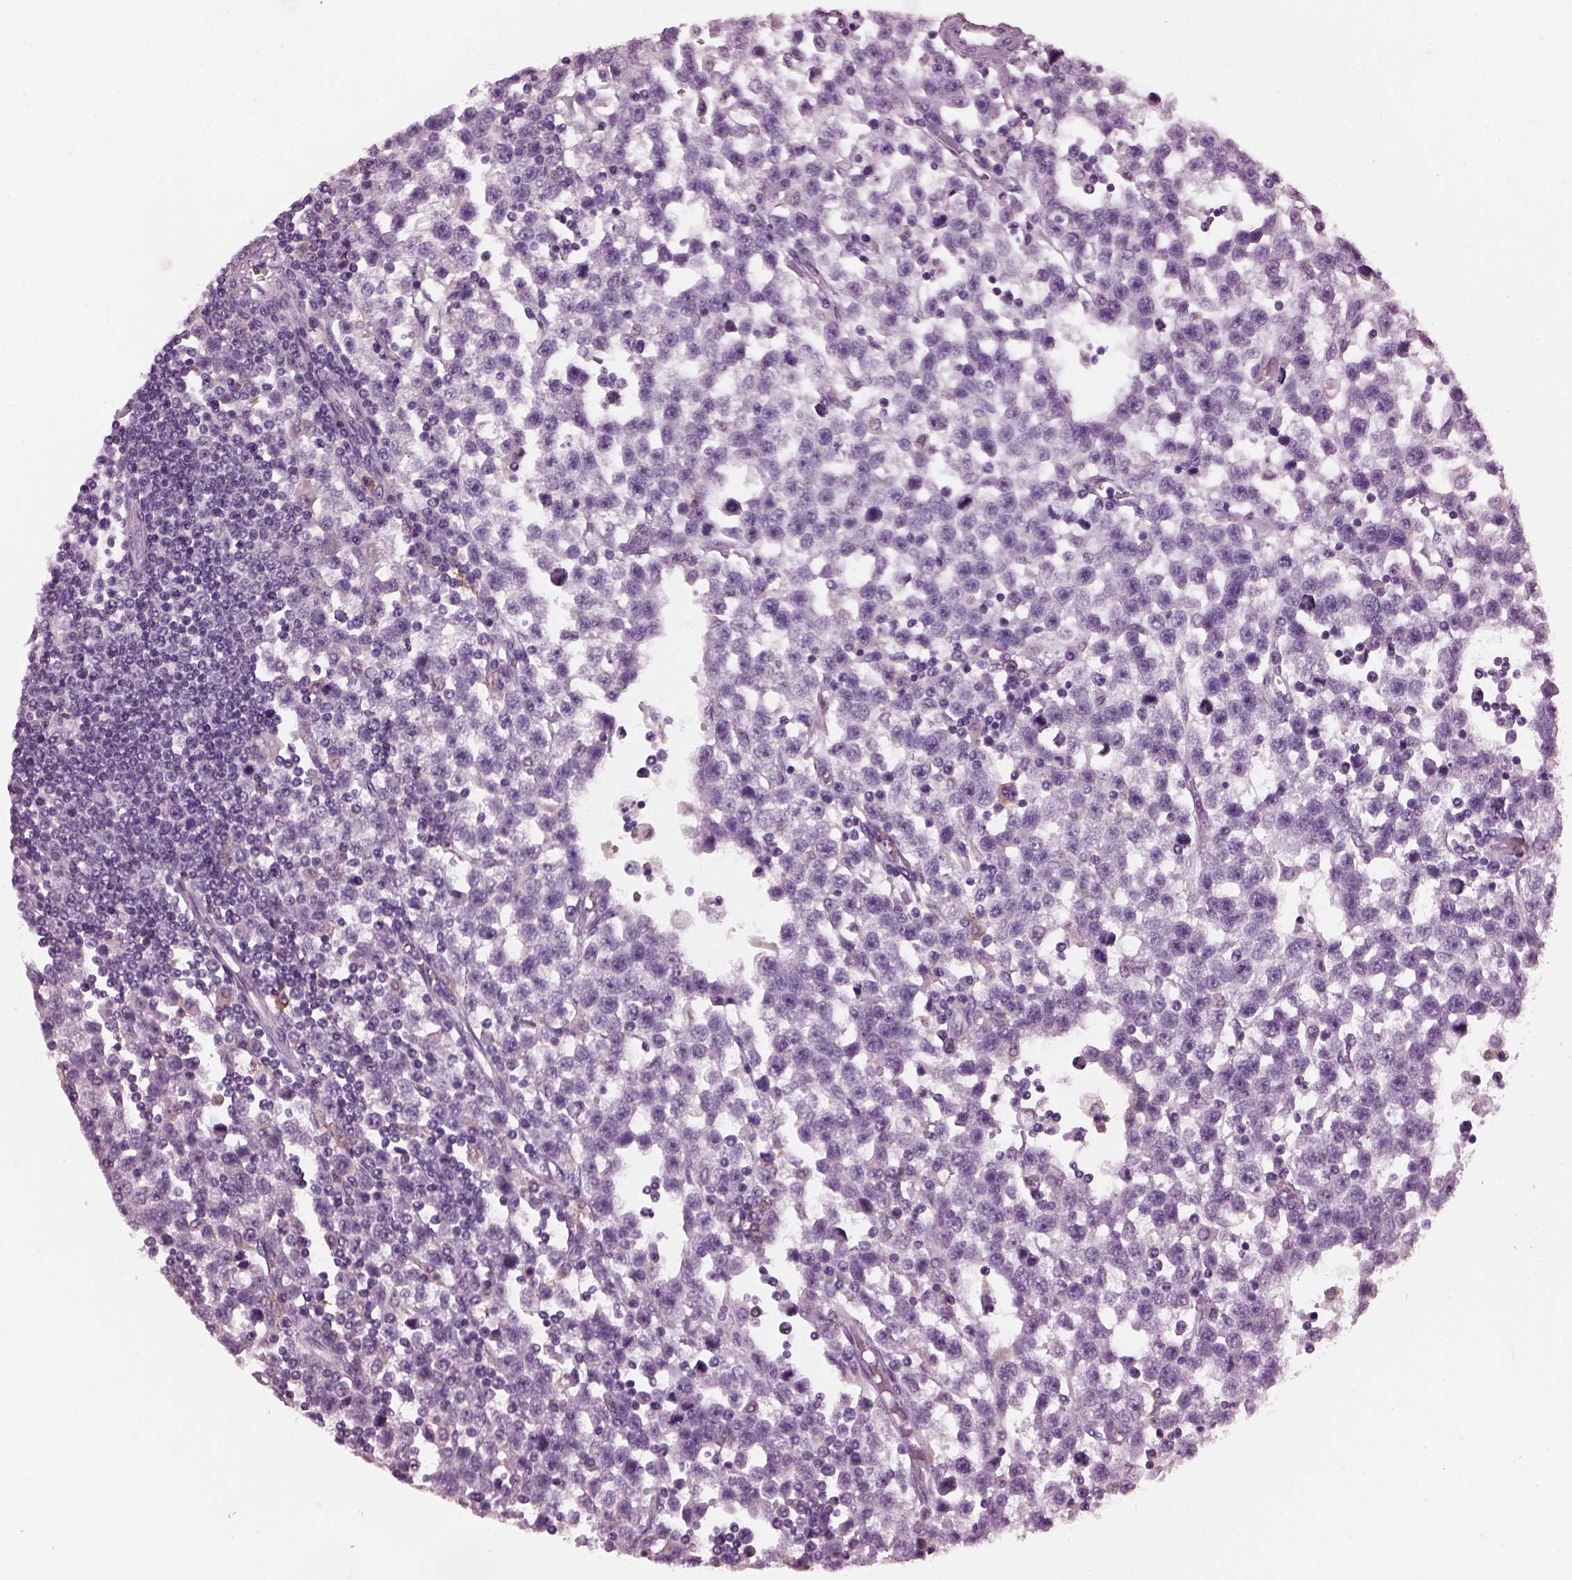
{"staining": {"intensity": "negative", "quantity": "none", "location": "none"}, "tissue": "testis cancer", "cell_type": "Tumor cells", "image_type": "cancer", "snomed": [{"axis": "morphology", "description": "Seminoma, NOS"}, {"axis": "topography", "description": "Testis"}], "caption": "Image shows no significant protein positivity in tumor cells of seminoma (testis). (Brightfield microscopy of DAB (3,3'-diaminobenzidine) immunohistochemistry (IHC) at high magnification).", "gene": "SHTN1", "patient": {"sex": "male", "age": 34}}